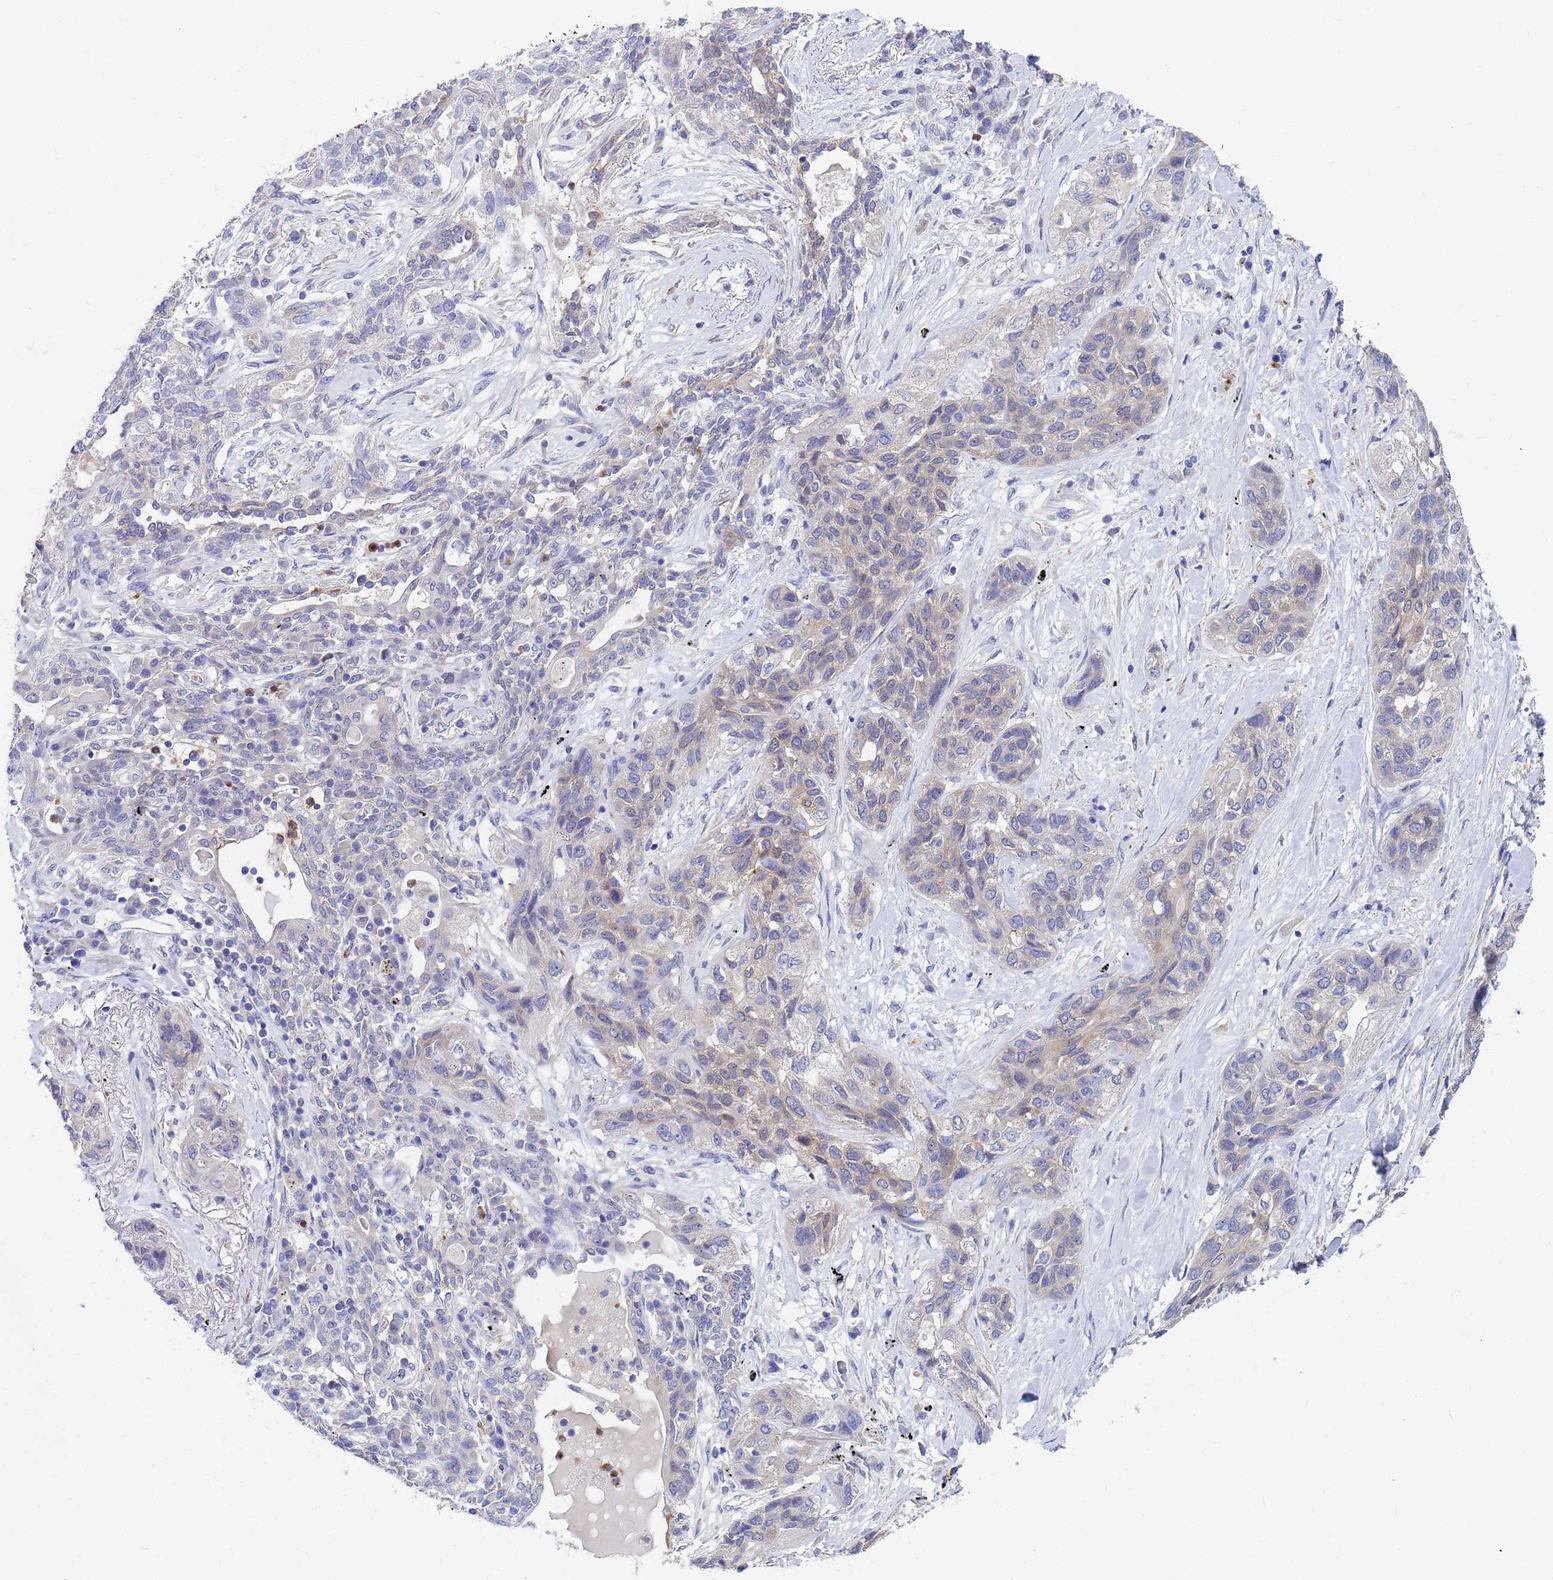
{"staining": {"intensity": "weak", "quantity": "<25%", "location": "cytoplasmic/membranous"}, "tissue": "lung cancer", "cell_type": "Tumor cells", "image_type": "cancer", "snomed": [{"axis": "morphology", "description": "Squamous cell carcinoma, NOS"}, {"axis": "topography", "description": "Lung"}], "caption": "This is an immunohistochemistry (IHC) histopathology image of human lung squamous cell carcinoma. There is no staining in tumor cells.", "gene": "TTLL11", "patient": {"sex": "female", "age": 70}}